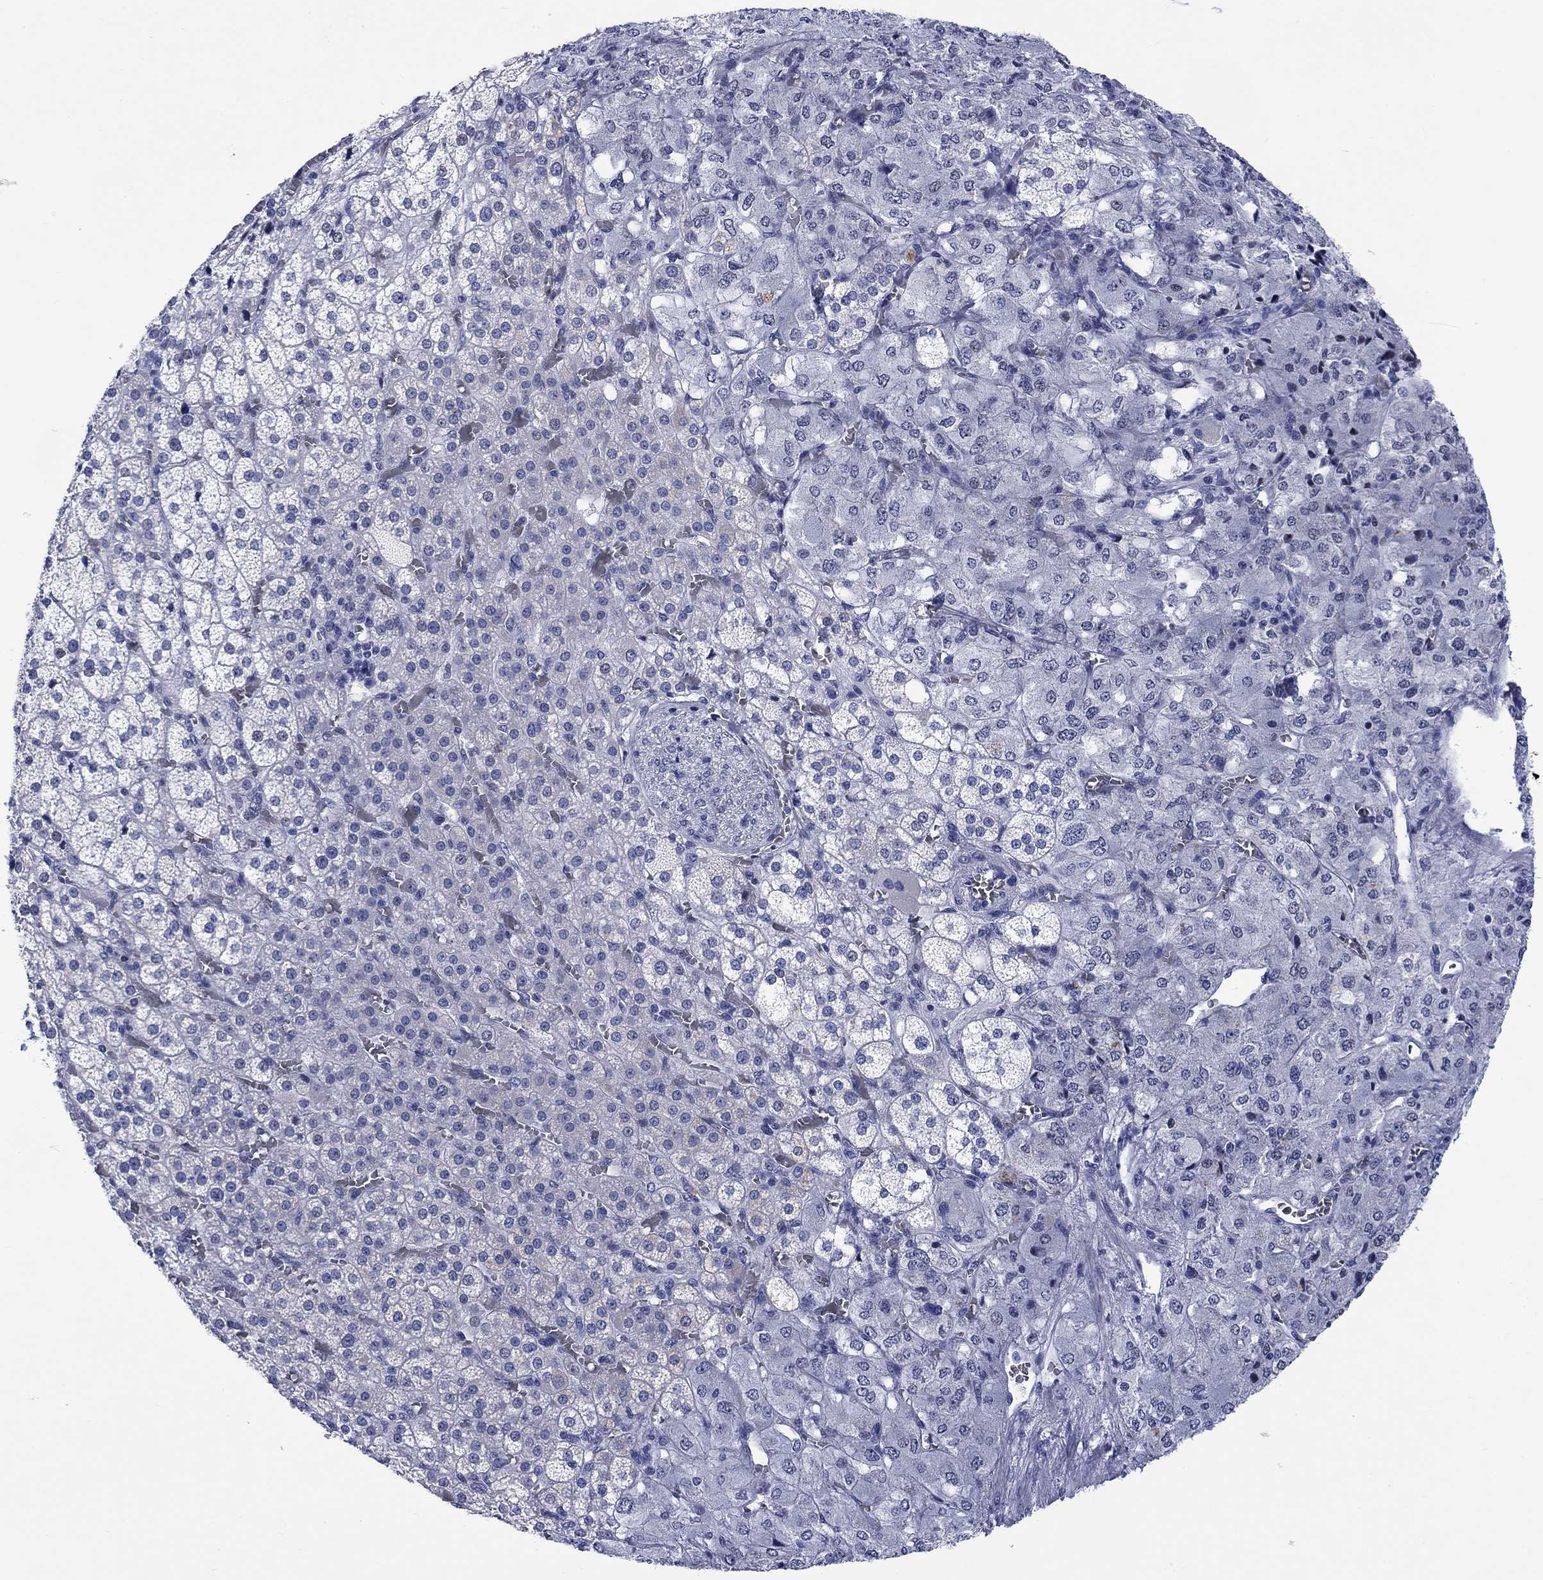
{"staining": {"intensity": "weak", "quantity": "<25%", "location": "nuclear"}, "tissue": "adrenal gland", "cell_type": "Glandular cells", "image_type": "normal", "snomed": [{"axis": "morphology", "description": "Normal tissue, NOS"}, {"axis": "topography", "description": "Adrenal gland"}], "caption": "This is an immunohistochemistry micrograph of benign human adrenal gland. There is no staining in glandular cells.", "gene": "CDCA2", "patient": {"sex": "female", "age": 60}}